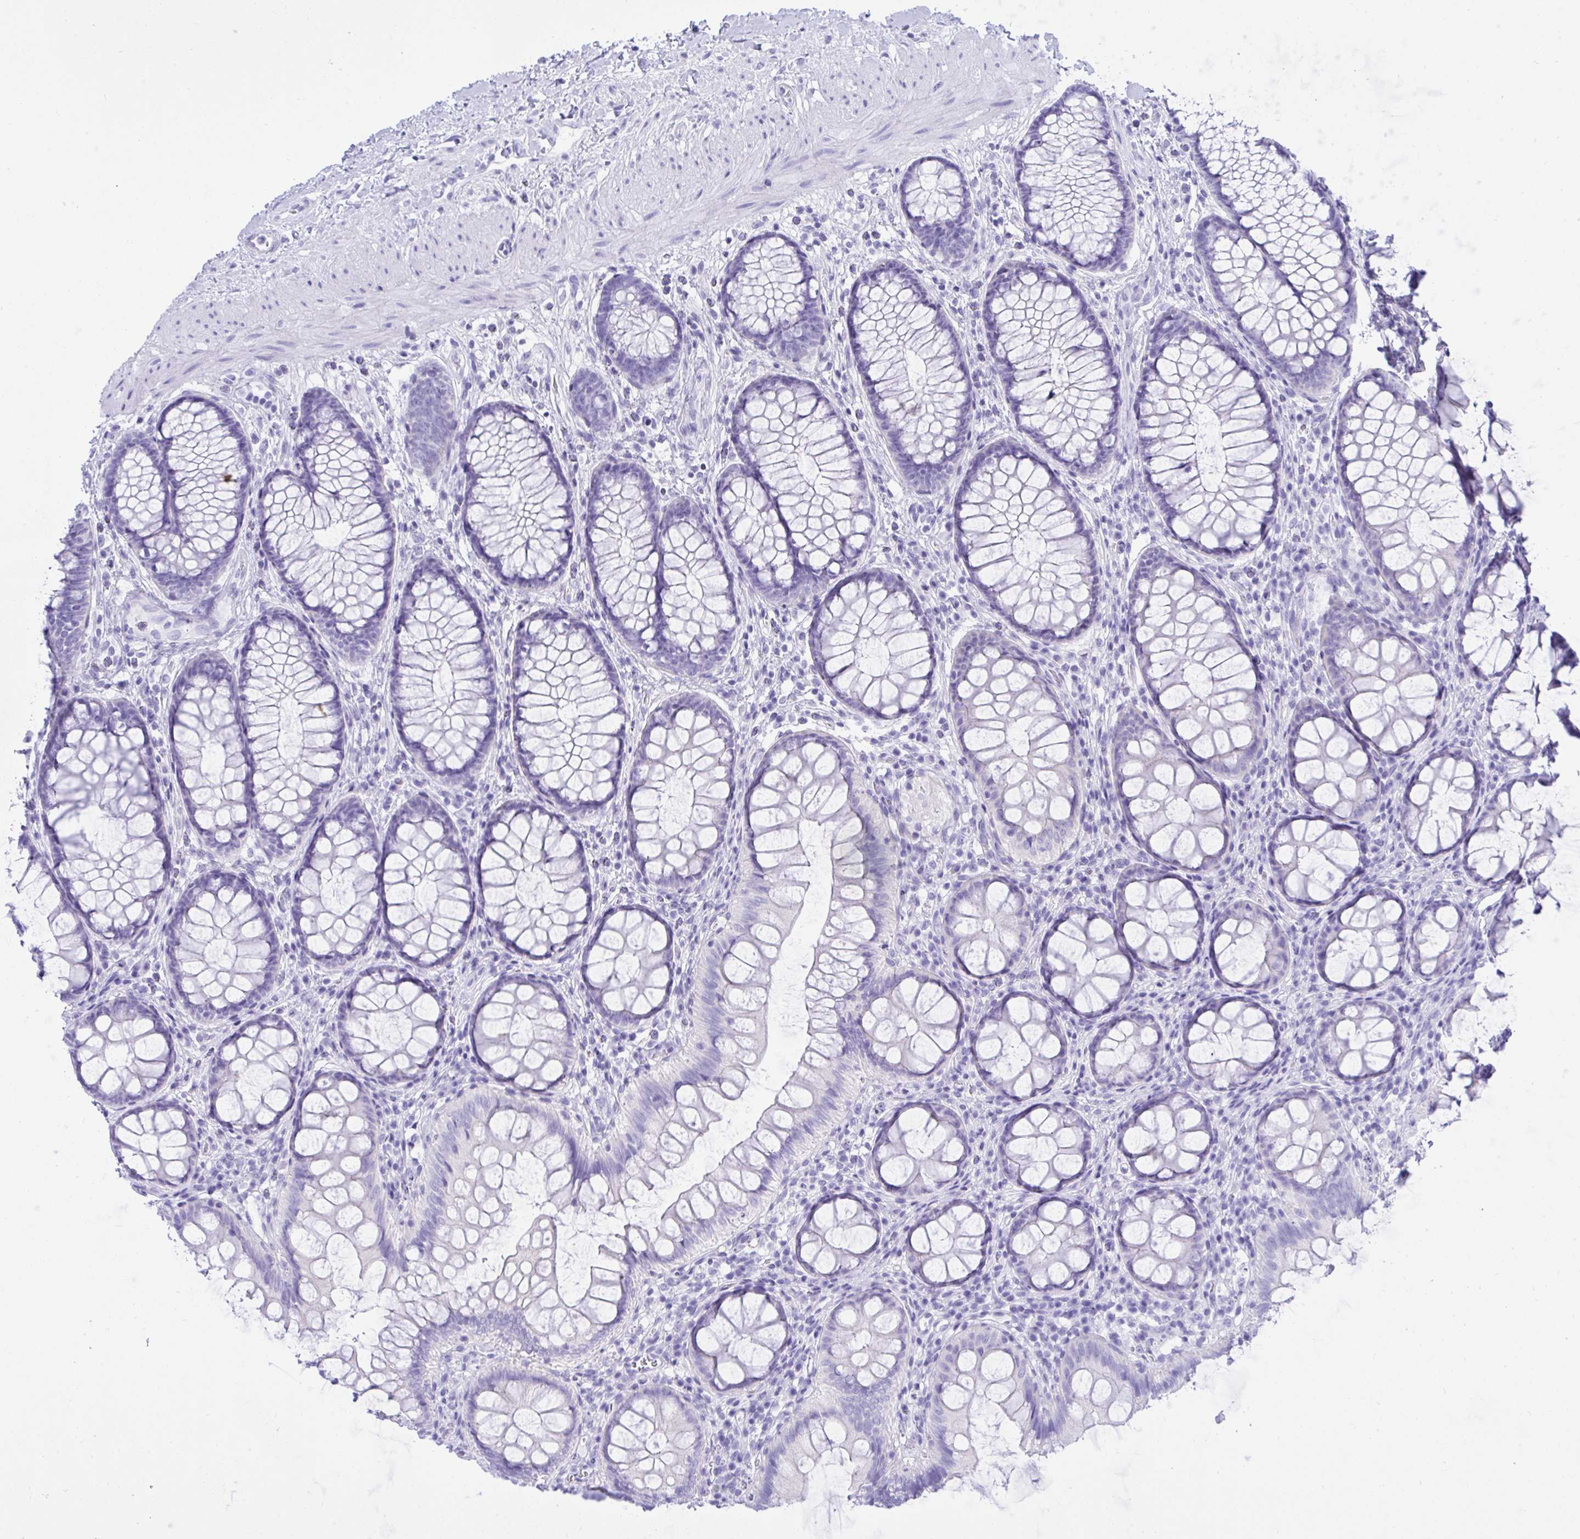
{"staining": {"intensity": "negative", "quantity": "none", "location": "none"}, "tissue": "colon", "cell_type": "Endothelial cells", "image_type": "normal", "snomed": [{"axis": "morphology", "description": "Normal tissue, NOS"}, {"axis": "morphology", "description": "Adenoma, NOS"}, {"axis": "topography", "description": "Soft tissue"}, {"axis": "topography", "description": "Colon"}], "caption": "A high-resolution histopathology image shows immunohistochemistry staining of normal colon, which exhibits no significant positivity in endothelial cells.", "gene": "TLN2", "patient": {"sex": "male", "age": 47}}